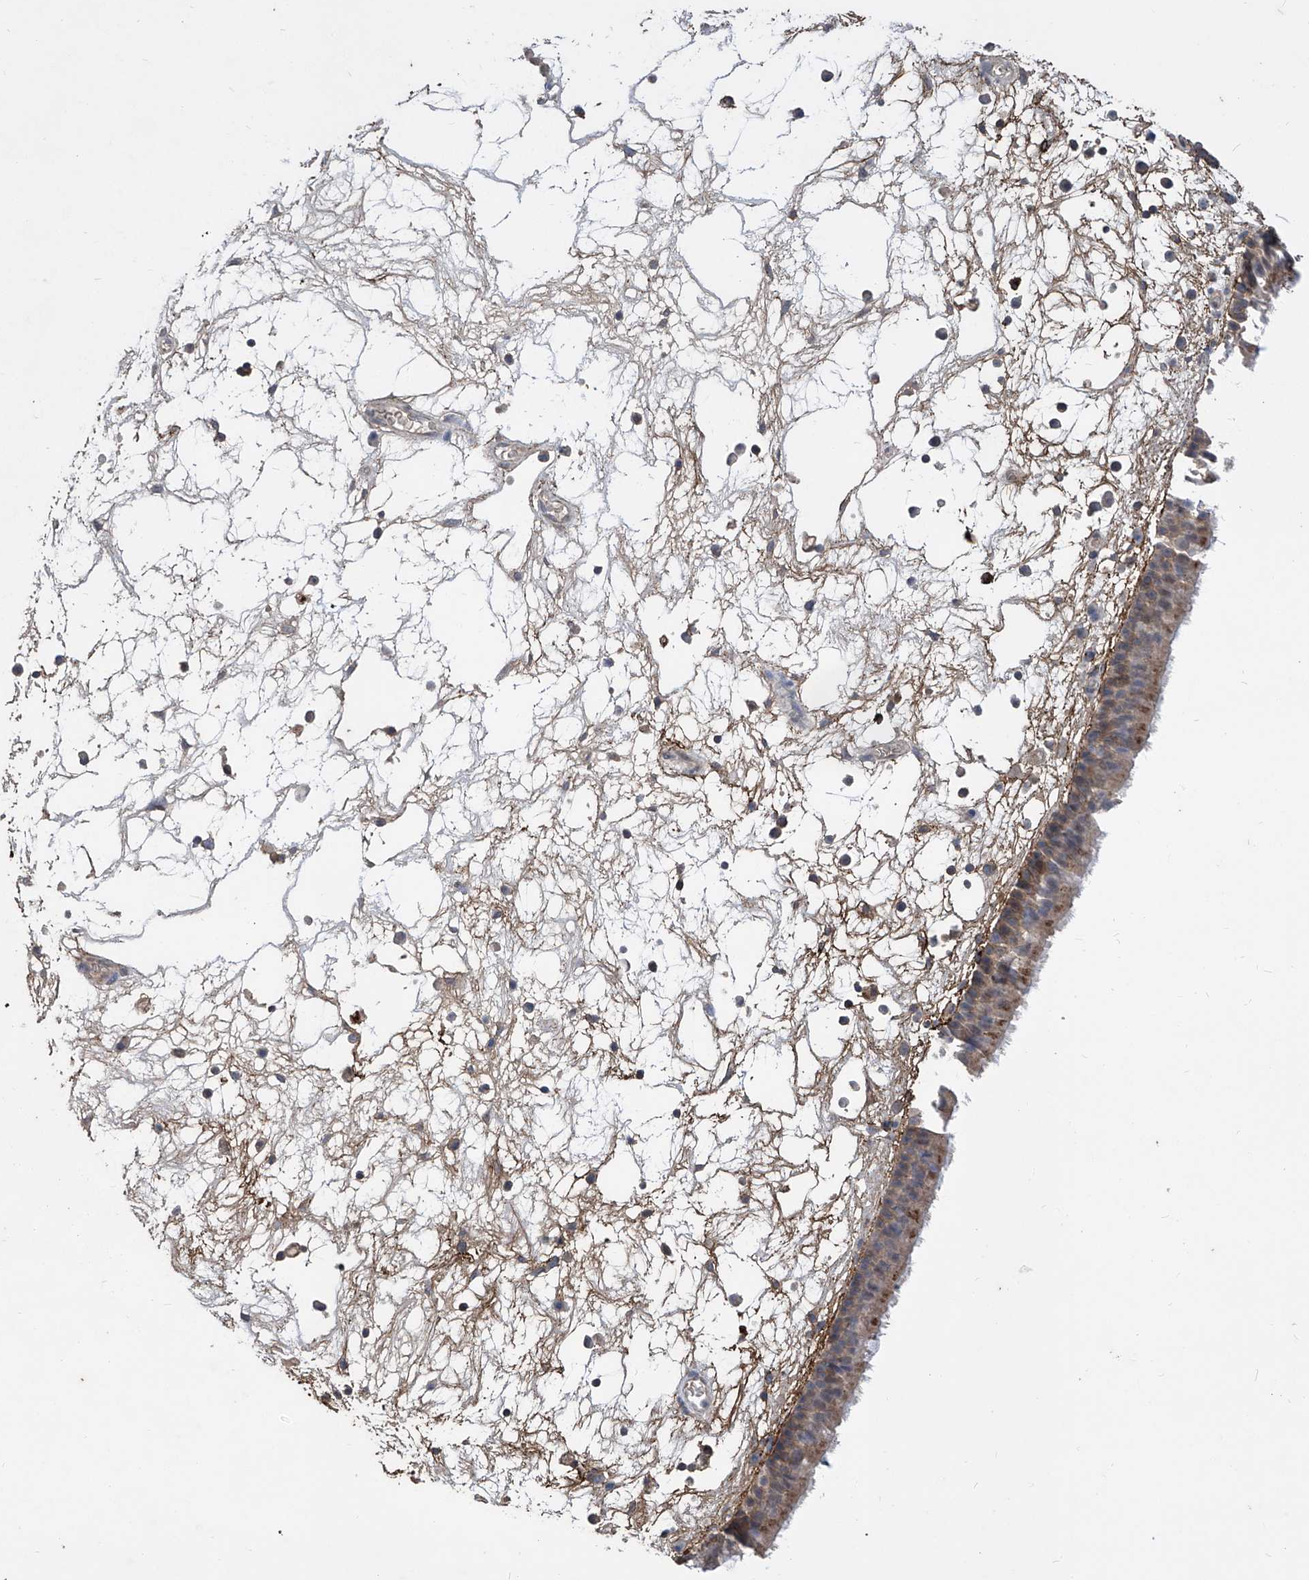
{"staining": {"intensity": "strong", "quantity": "25%-75%", "location": "cytoplasmic/membranous"}, "tissue": "nasopharynx", "cell_type": "Respiratory epithelial cells", "image_type": "normal", "snomed": [{"axis": "morphology", "description": "Normal tissue, NOS"}, {"axis": "morphology", "description": "Inflammation, NOS"}, {"axis": "morphology", "description": "Malignant melanoma, Metastatic site"}, {"axis": "topography", "description": "Nasopharynx"}], "caption": "Protein staining exhibits strong cytoplasmic/membranous staining in approximately 25%-75% of respiratory epithelial cells in unremarkable nasopharynx. Immunohistochemistry stains the protein of interest in brown and the nuclei are stained blue.", "gene": "TXNIP", "patient": {"sex": "male", "age": 70}}